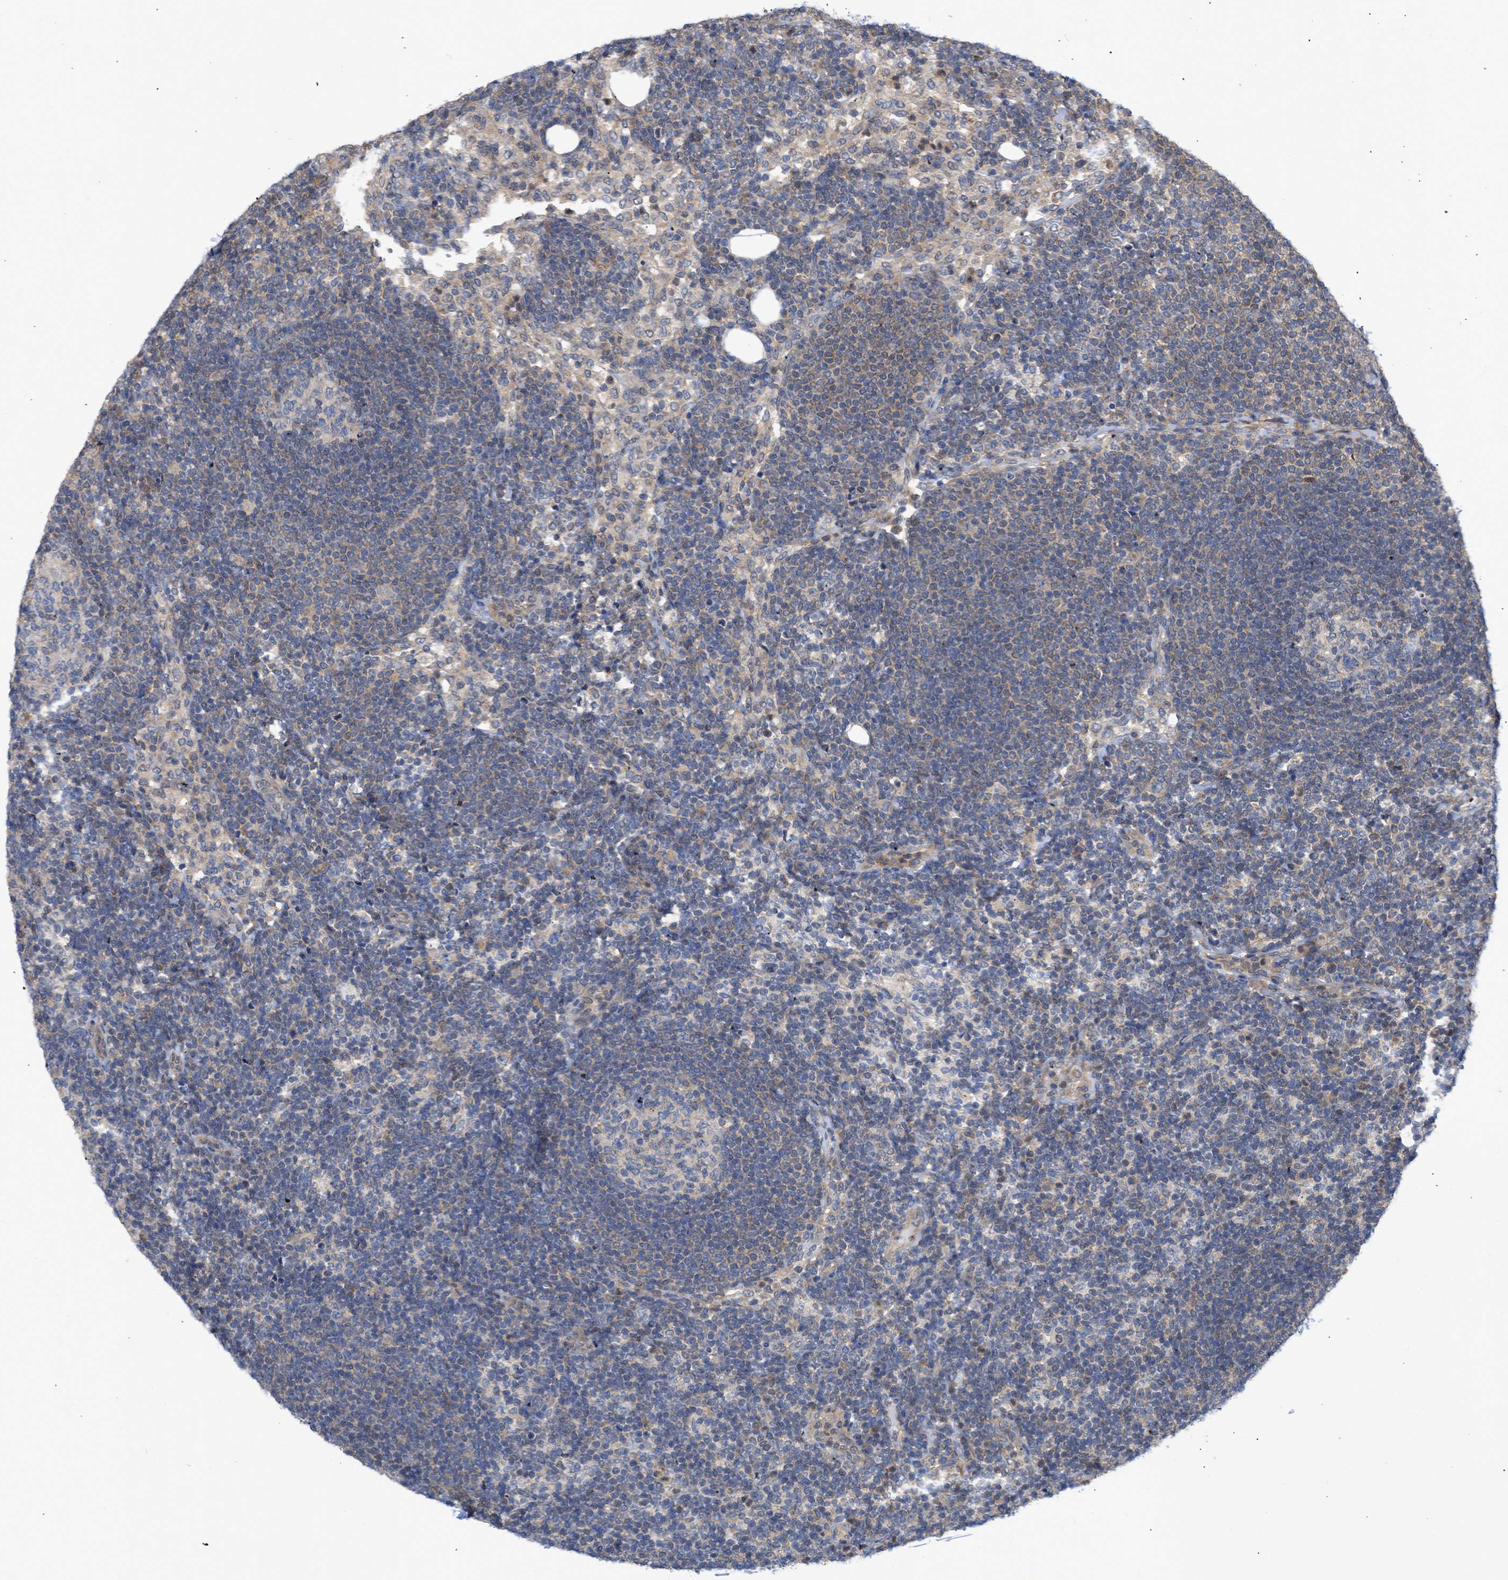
{"staining": {"intensity": "negative", "quantity": "none", "location": "none"}, "tissue": "lymph node", "cell_type": "Germinal center cells", "image_type": "normal", "snomed": [{"axis": "morphology", "description": "Normal tissue, NOS"}, {"axis": "morphology", "description": "Carcinoid, malignant, NOS"}, {"axis": "topography", "description": "Lymph node"}], "caption": "Immunohistochemistry (IHC) micrograph of benign lymph node stained for a protein (brown), which exhibits no positivity in germinal center cells. (DAB (3,3'-diaminobenzidine) immunohistochemistry, high magnification).", "gene": "MAP2K3", "patient": {"sex": "male", "age": 47}}